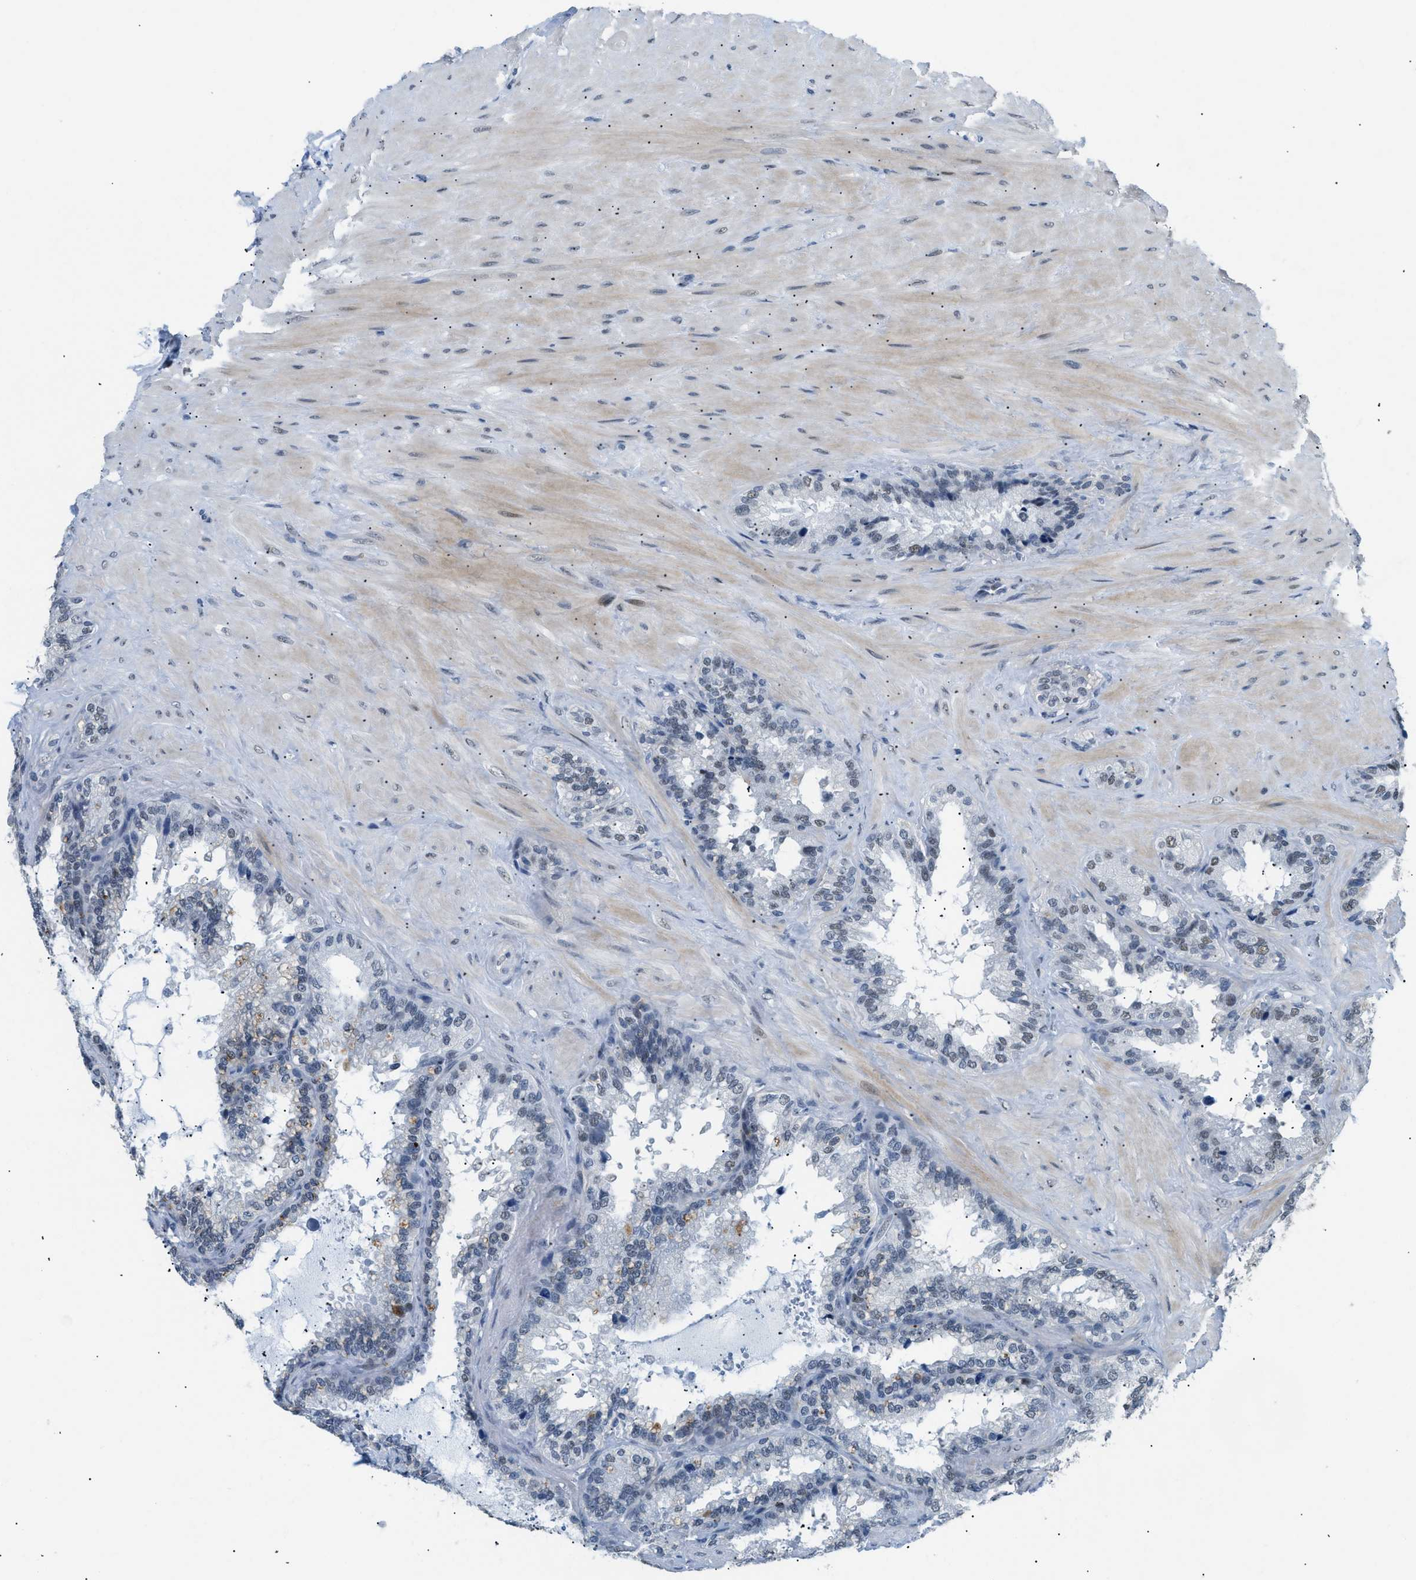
{"staining": {"intensity": "weak", "quantity": "25%-75%", "location": "nuclear"}, "tissue": "seminal vesicle", "cell_type": "Glandular cells", "image_type": "normal", "snomed": [{"axis": "morphology", "description": "Normal tissue, NOS"}, {"axis": "topography", "description": "Seminal veicle"}], "caption": "This photomicrograph demonstrates immunohistochemistry (IHC) staining of benign seminal vesicle, with low weak nuclear positivity in approximately 25%-75% of glandular cells.", "gene": "KCNC3", "patient": {"sex": "male", "age": 46}}